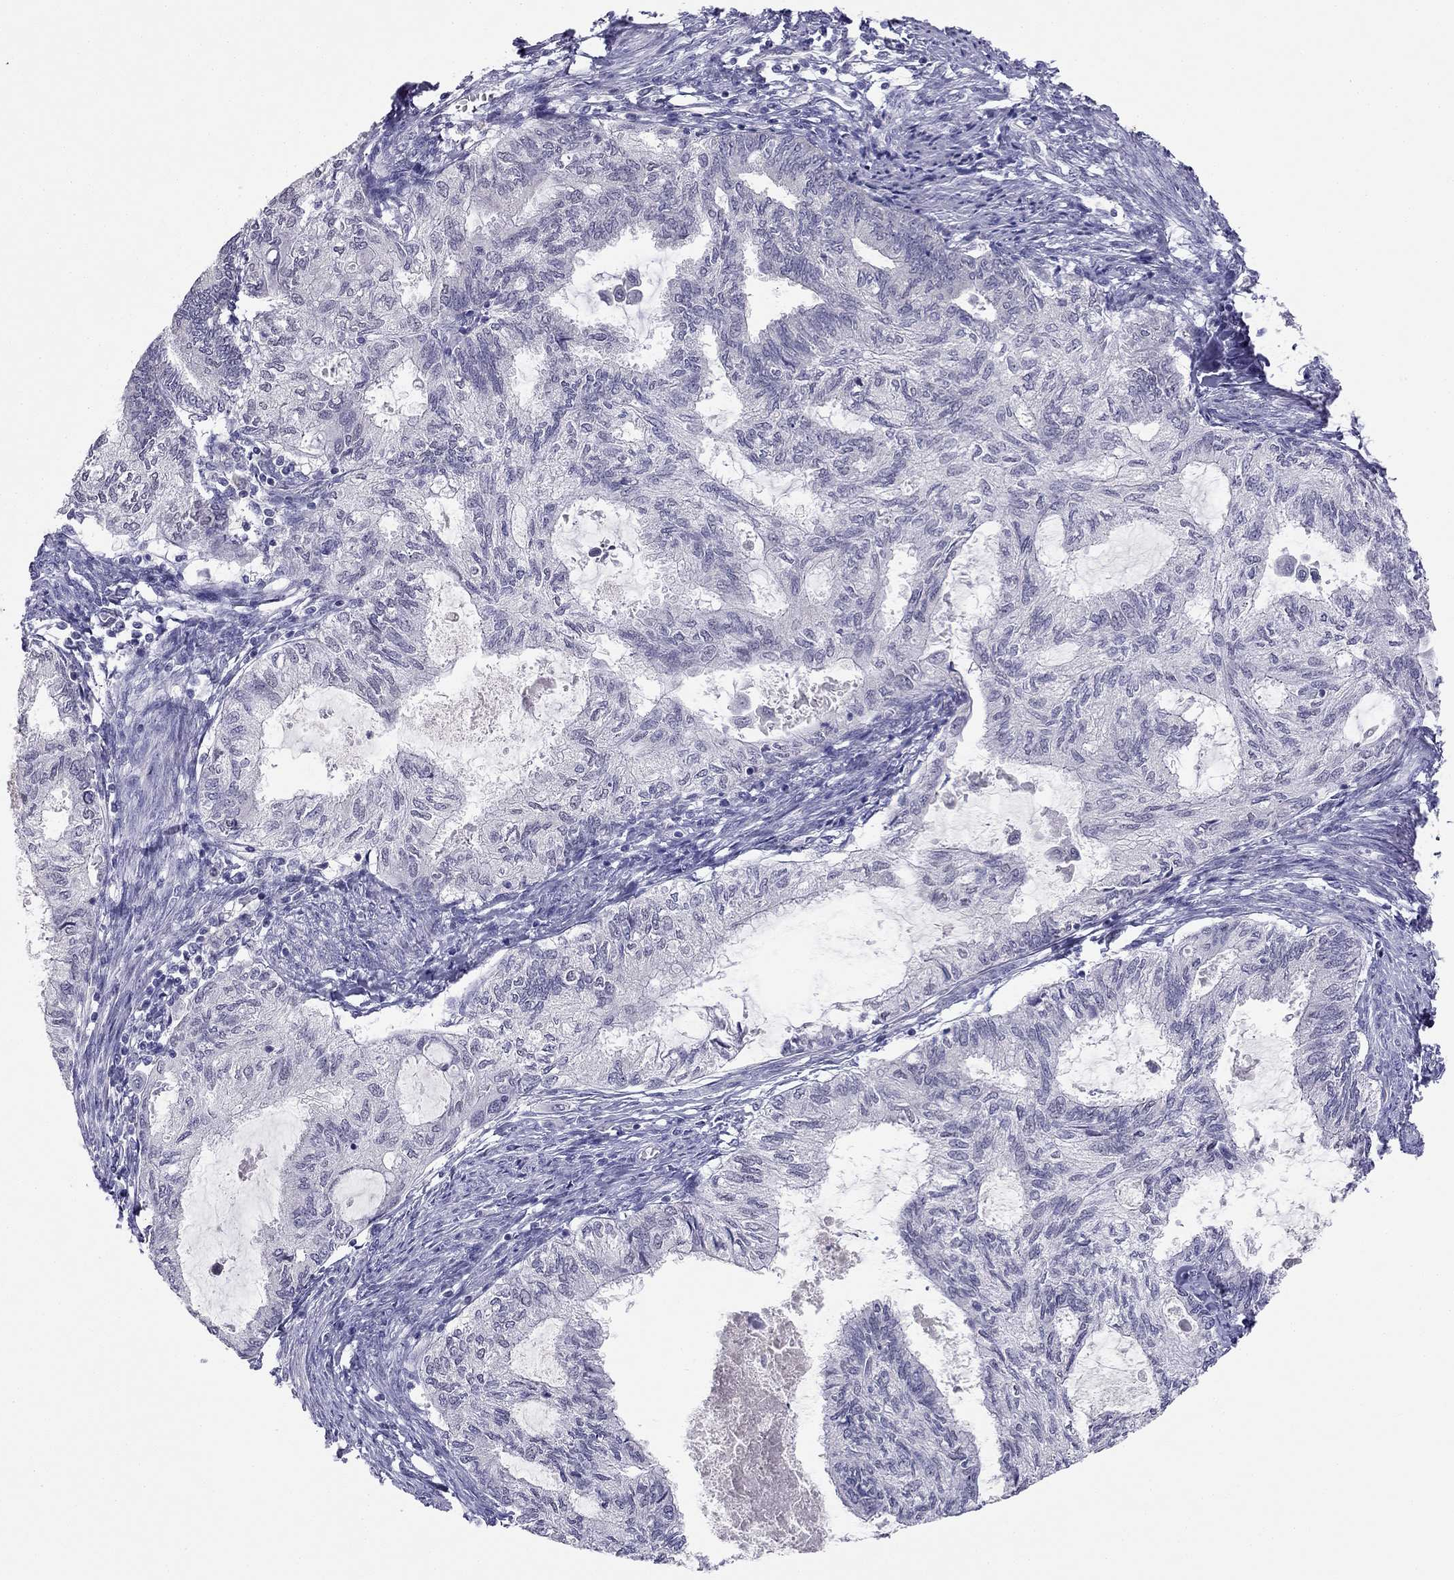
{"staining": {"intensity": "negative", "quantity": "none", "location": "none"}, "tissue": "endometrial cancer", "cell_type": "Tumor cells", "image_type": "cancer", "snomed": [{"axis": "morphology", "description": "Adenocarcinoma, NOS"}, {"axis": "topography", "description": "Endometrium"}], "caption": "Immunohistochemistry (IHC) micrograph of neoplastic tissue: endometrial cancer (adenocarcinoma) stained with DAB exhibits no significant protein staining in tumor cells.", "gene": "C16orf89", "patient": {"sex": "female", "age": 86}}